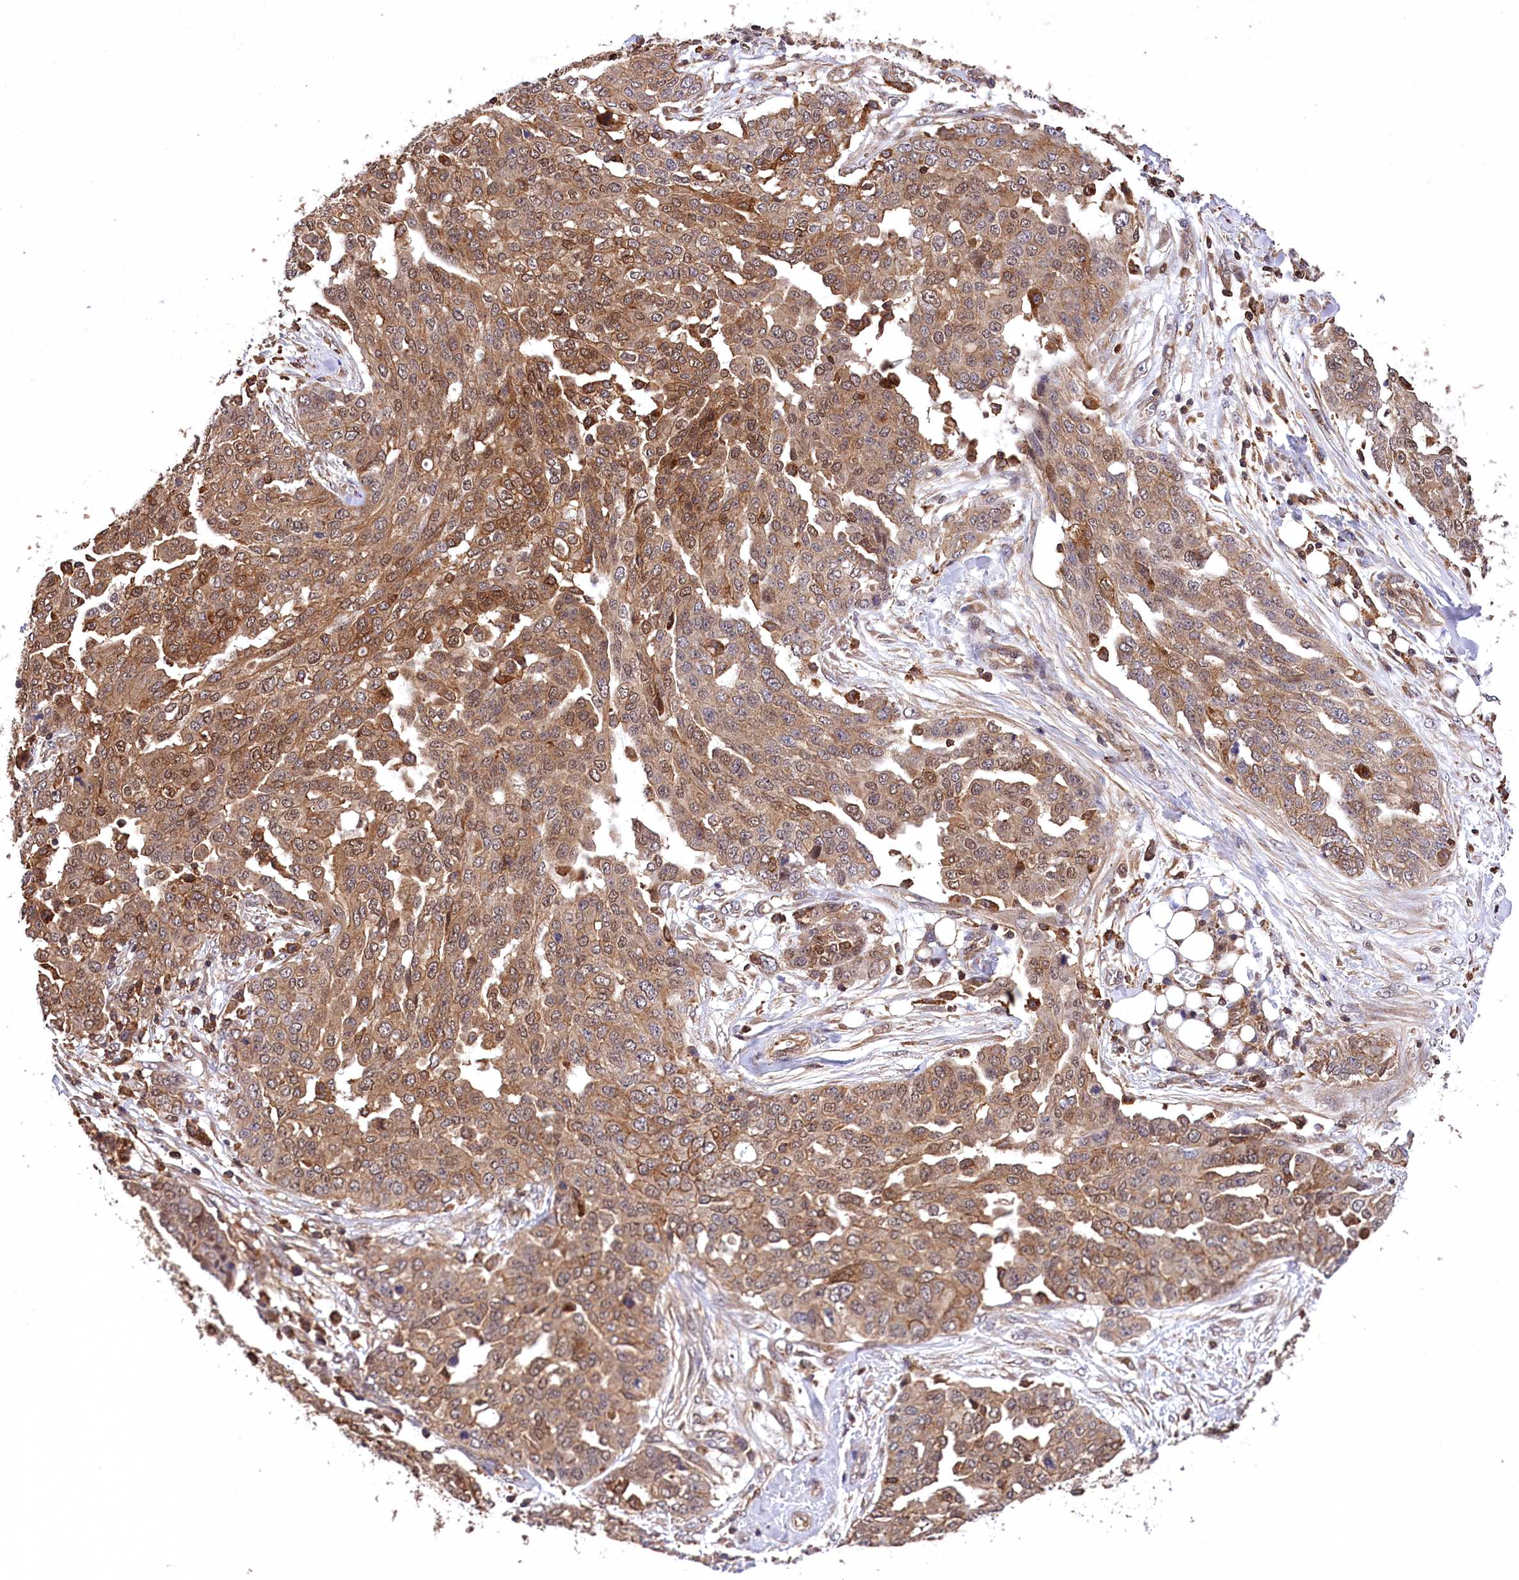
{"staining": {"intensity": "moderate", "quantity": ">75%", "location": "cytoplasmic/membranous,nuclear"}, "tissue": "ovarian cancer", "cell_type": "Tumor cells", "image_type": "cancer", "snomed": [{"axis": "morphology", "description": "Cystadenocarcinoma, serous, NOS"}, {"axis": "topography", "description": "Soft tissue"}, {"axis": "topography", "description": "Ovary"}], "caption": "The image exhibits immunohistochemical staining of ovarian cancer. There is moderate cytoplasmic/membranous and nuclear positivity is identified in approximately >75% of tumor cells.", "gene": "DPP3", "patient": {"sex": "female", "age": 57}}